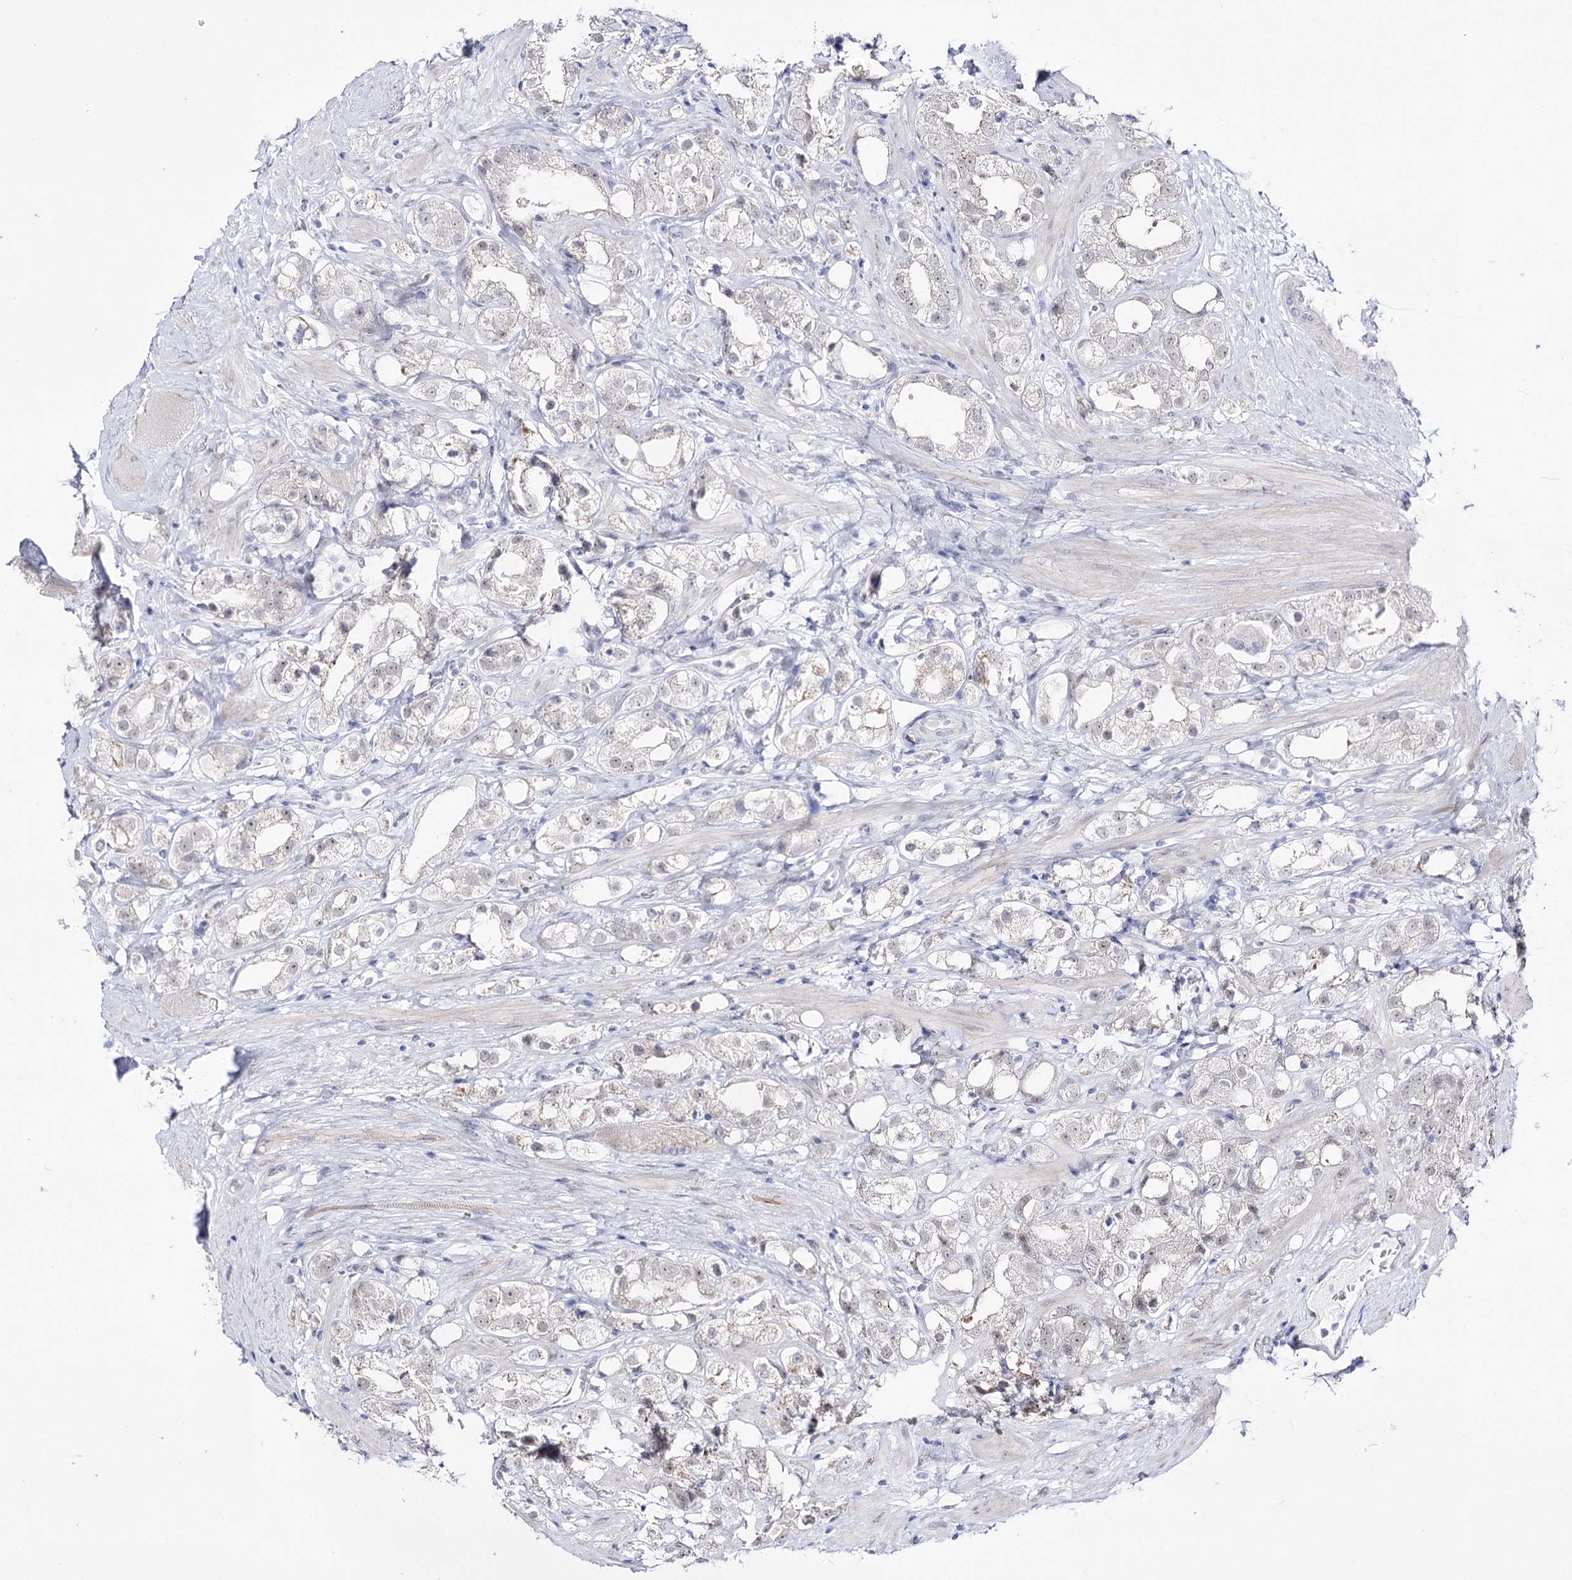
{"staining": {"intensity": "weak", "quantity": "<25%", "location": "nuclear"}, "tissue": "prostate cancer", "cell_type": "Tumor cells", "image_type": "cancer", "snomed": [{"axis": "morphology", "description": "Adenocarcinoma, NOS"}, {"axis": "topography", "description": "Prostate"}], "caption": "There is no significant expression in tumor cells of prostate adenocarcinoma.", "gene": "RBM15B", "patient": {"sex": "male", "age": 79}}